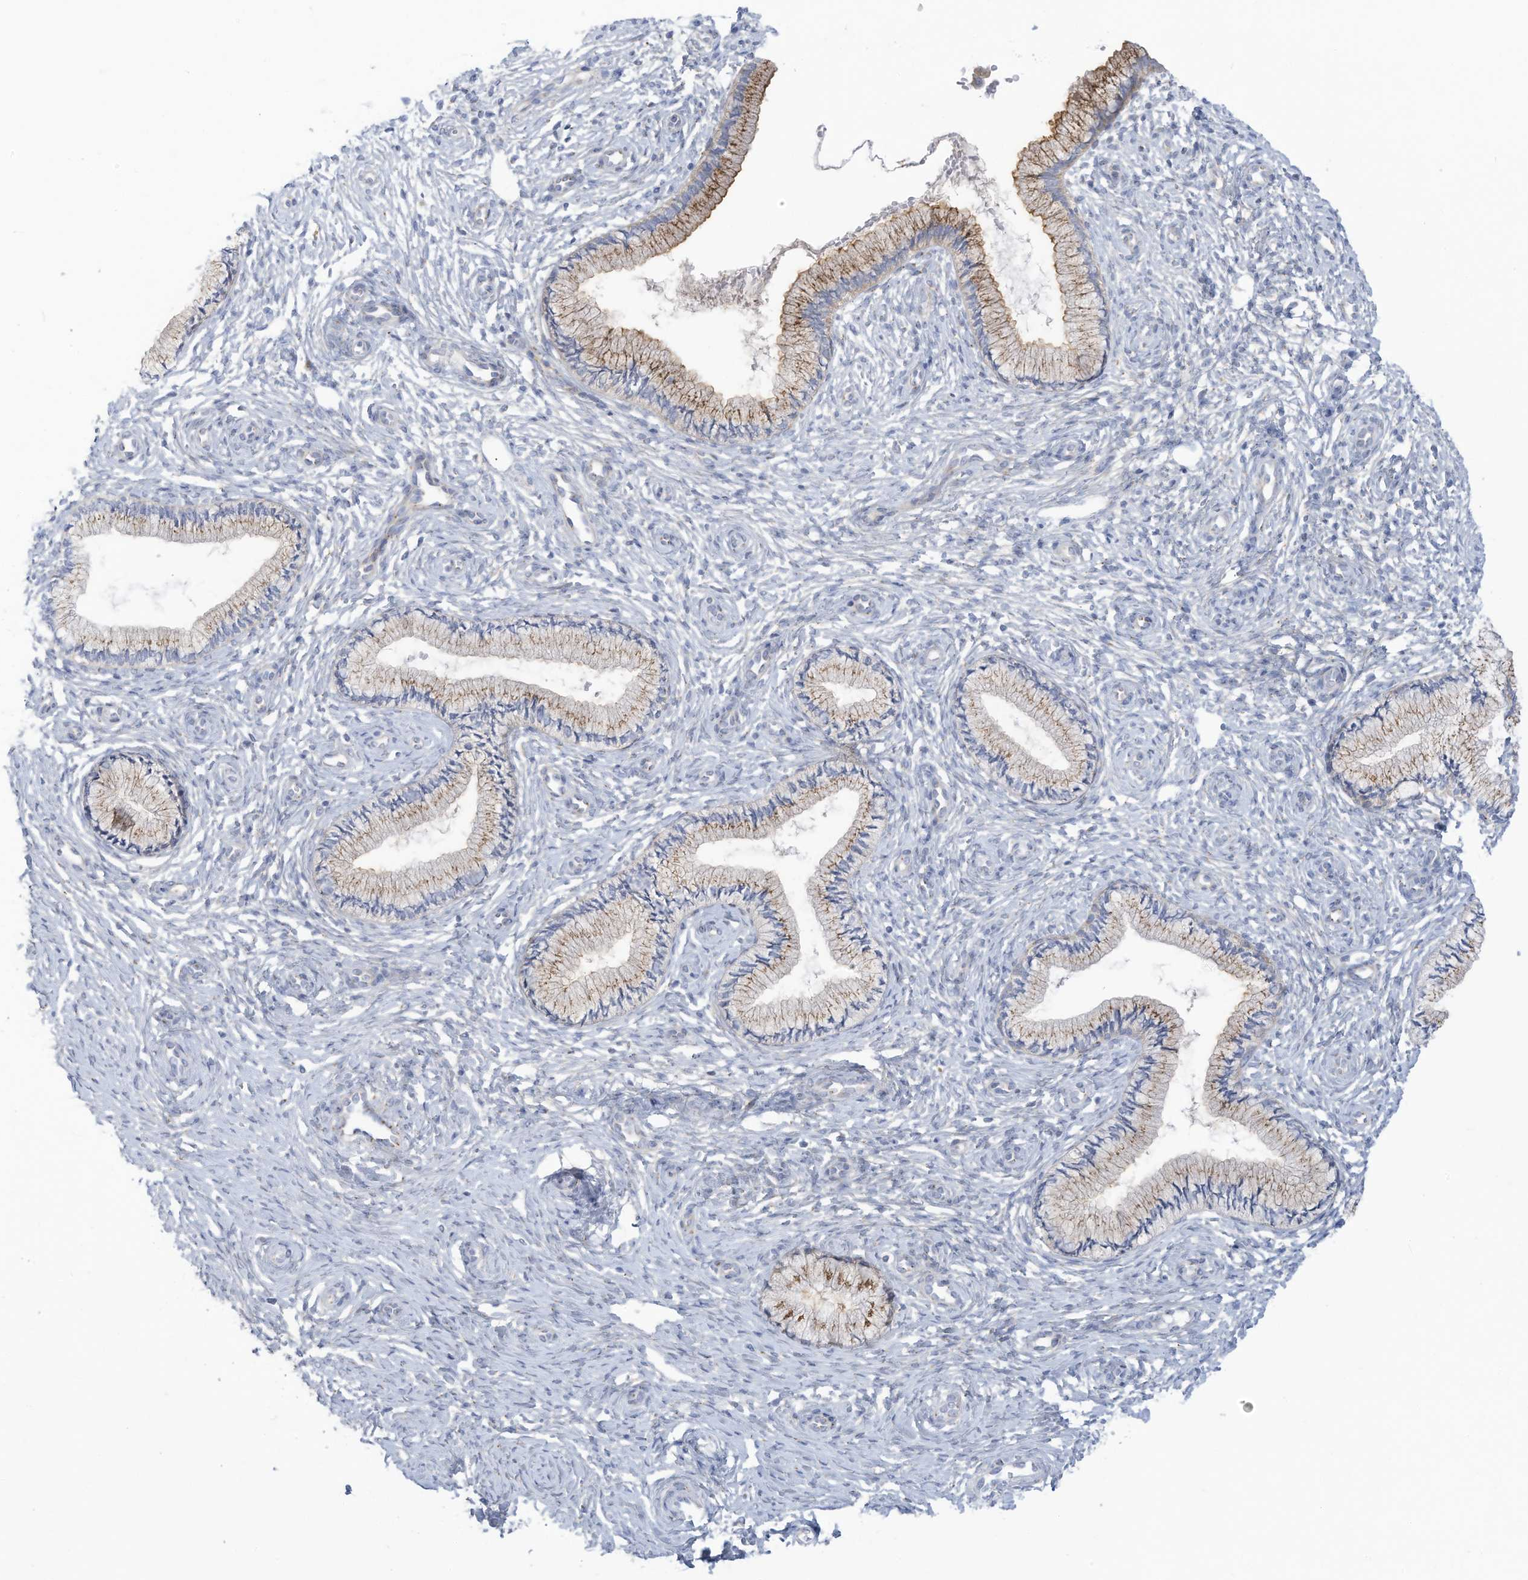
{"staining": {"intensity": "moderate", "quantity": ">75%", "location": "cytoplasmic/membranous"}, "tissue": "cervix", "cell_type": "Glandular cells", "image_type": "normal", "snomed": [{"axis": "morphology", "description": "Normal tissue, NOS"}, {"axis": "topography", "description": "Cervix"}], "caption": "Moderate cytoplasmic/membranous expression for a protein is seen in about >75% of glandular cells of normal cervix using IHC.", "gene": "TRMT2B", "patient": {"sex": "female", "age": 27}}